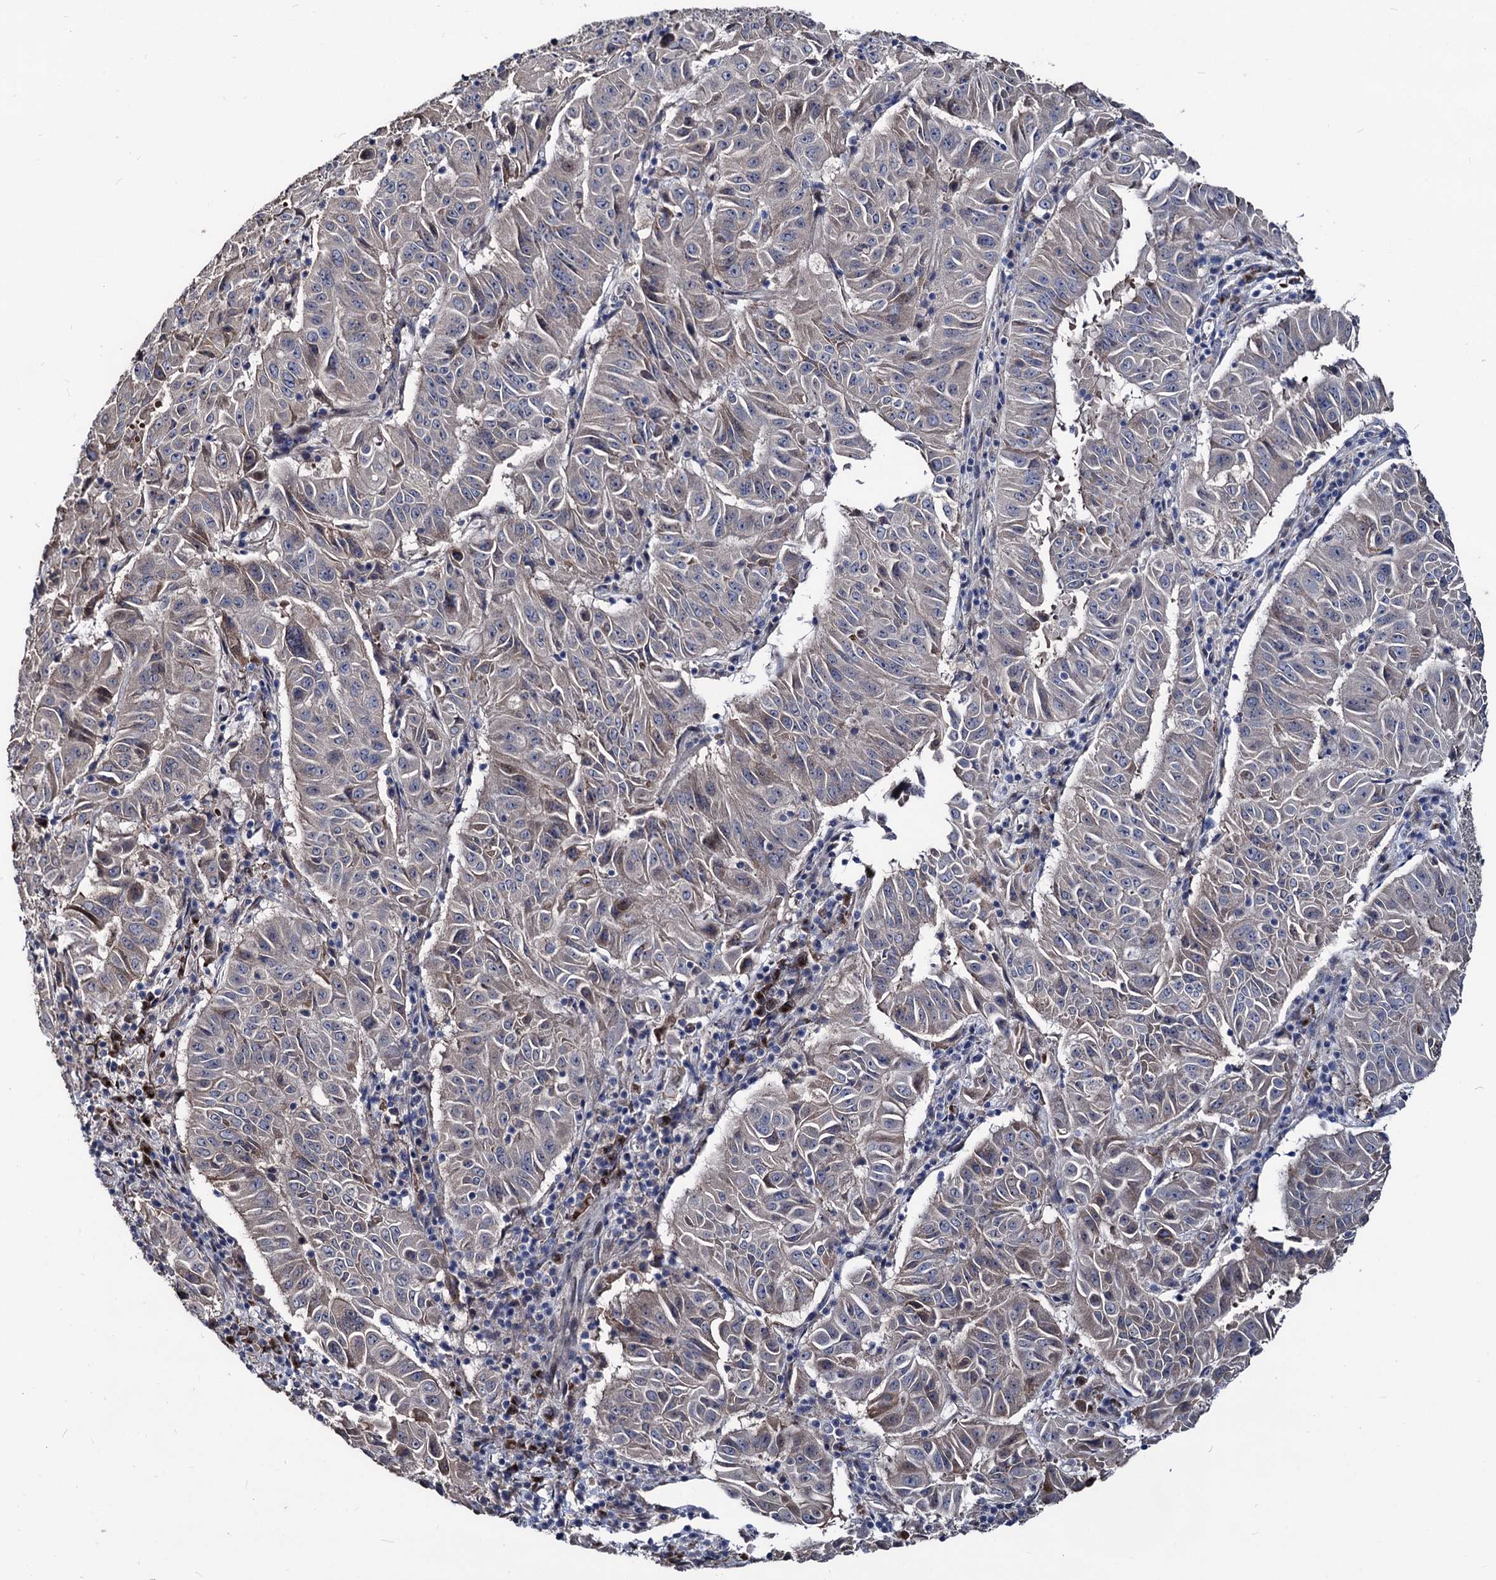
{"staining": {"intensity": "negative", "quantity": "none", "location": "none"}, "tissue": "pancreatic cancer", "cell_type": "Tumor cells", "image_type": "cancer", "snomed": [{"axis": "morphology", "description": "Adenocarcinoma, NOS"}, {"axis": "topography", "description": "Pancreas"}], "caption": "Photomicrograph shows no protein staining in tumor cells of pancreatic adenocarcinoma tissue.", "gene": "SMAGP", "patient": {"sex": "male", "age": 63}}